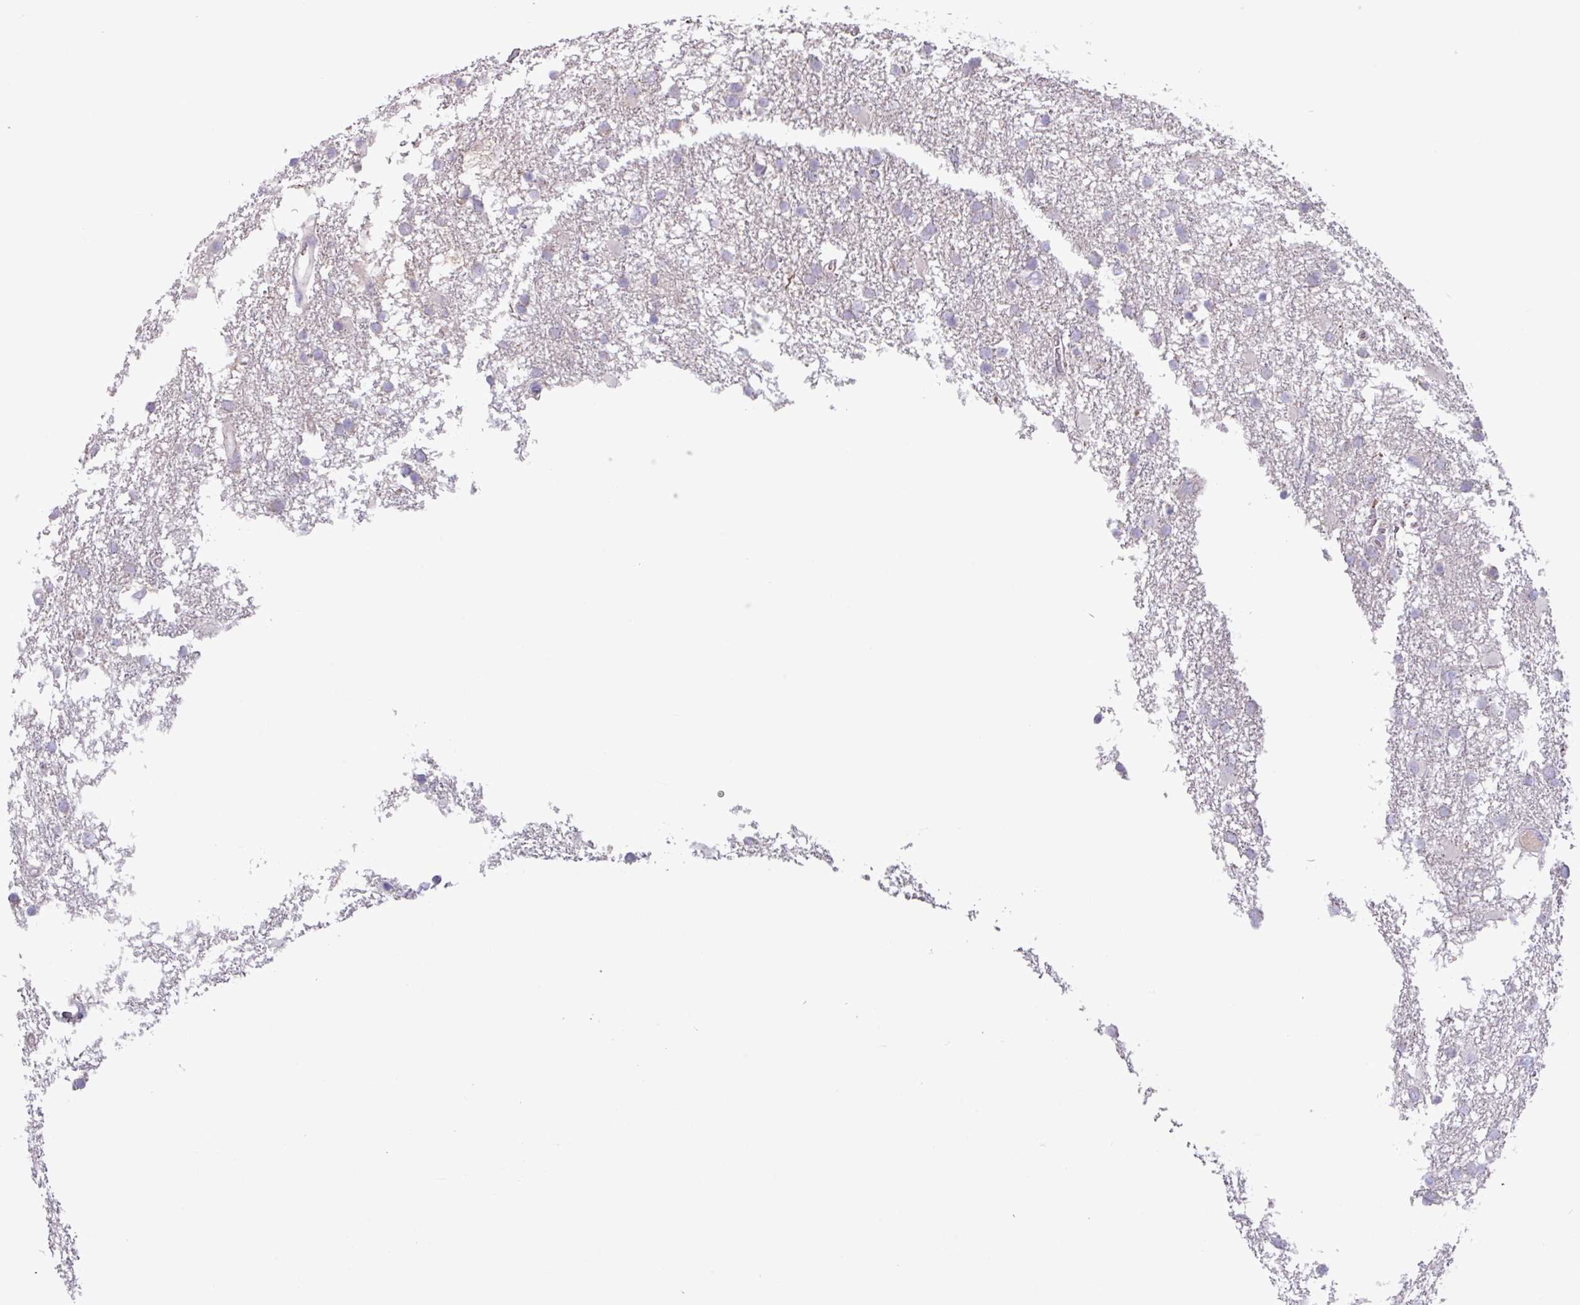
{"staining": {"intensity": "negative", "quantity": "none", "location": "none"}, "tissue": "glioma", "cell_type": "Tumor cells", "image_type": "cancer", "snomed": [{"axis": "morphology", "description": "Glioma, malignant, High grade"}, {"axis": "topography", "description": "Brain"}], "caption": "Photomicrograph shows no significant protein staining in tumor cells of high-grade glioma (malignant).", "gene": "IQCJ", "patient": {"sex": "male", "age": 61}}